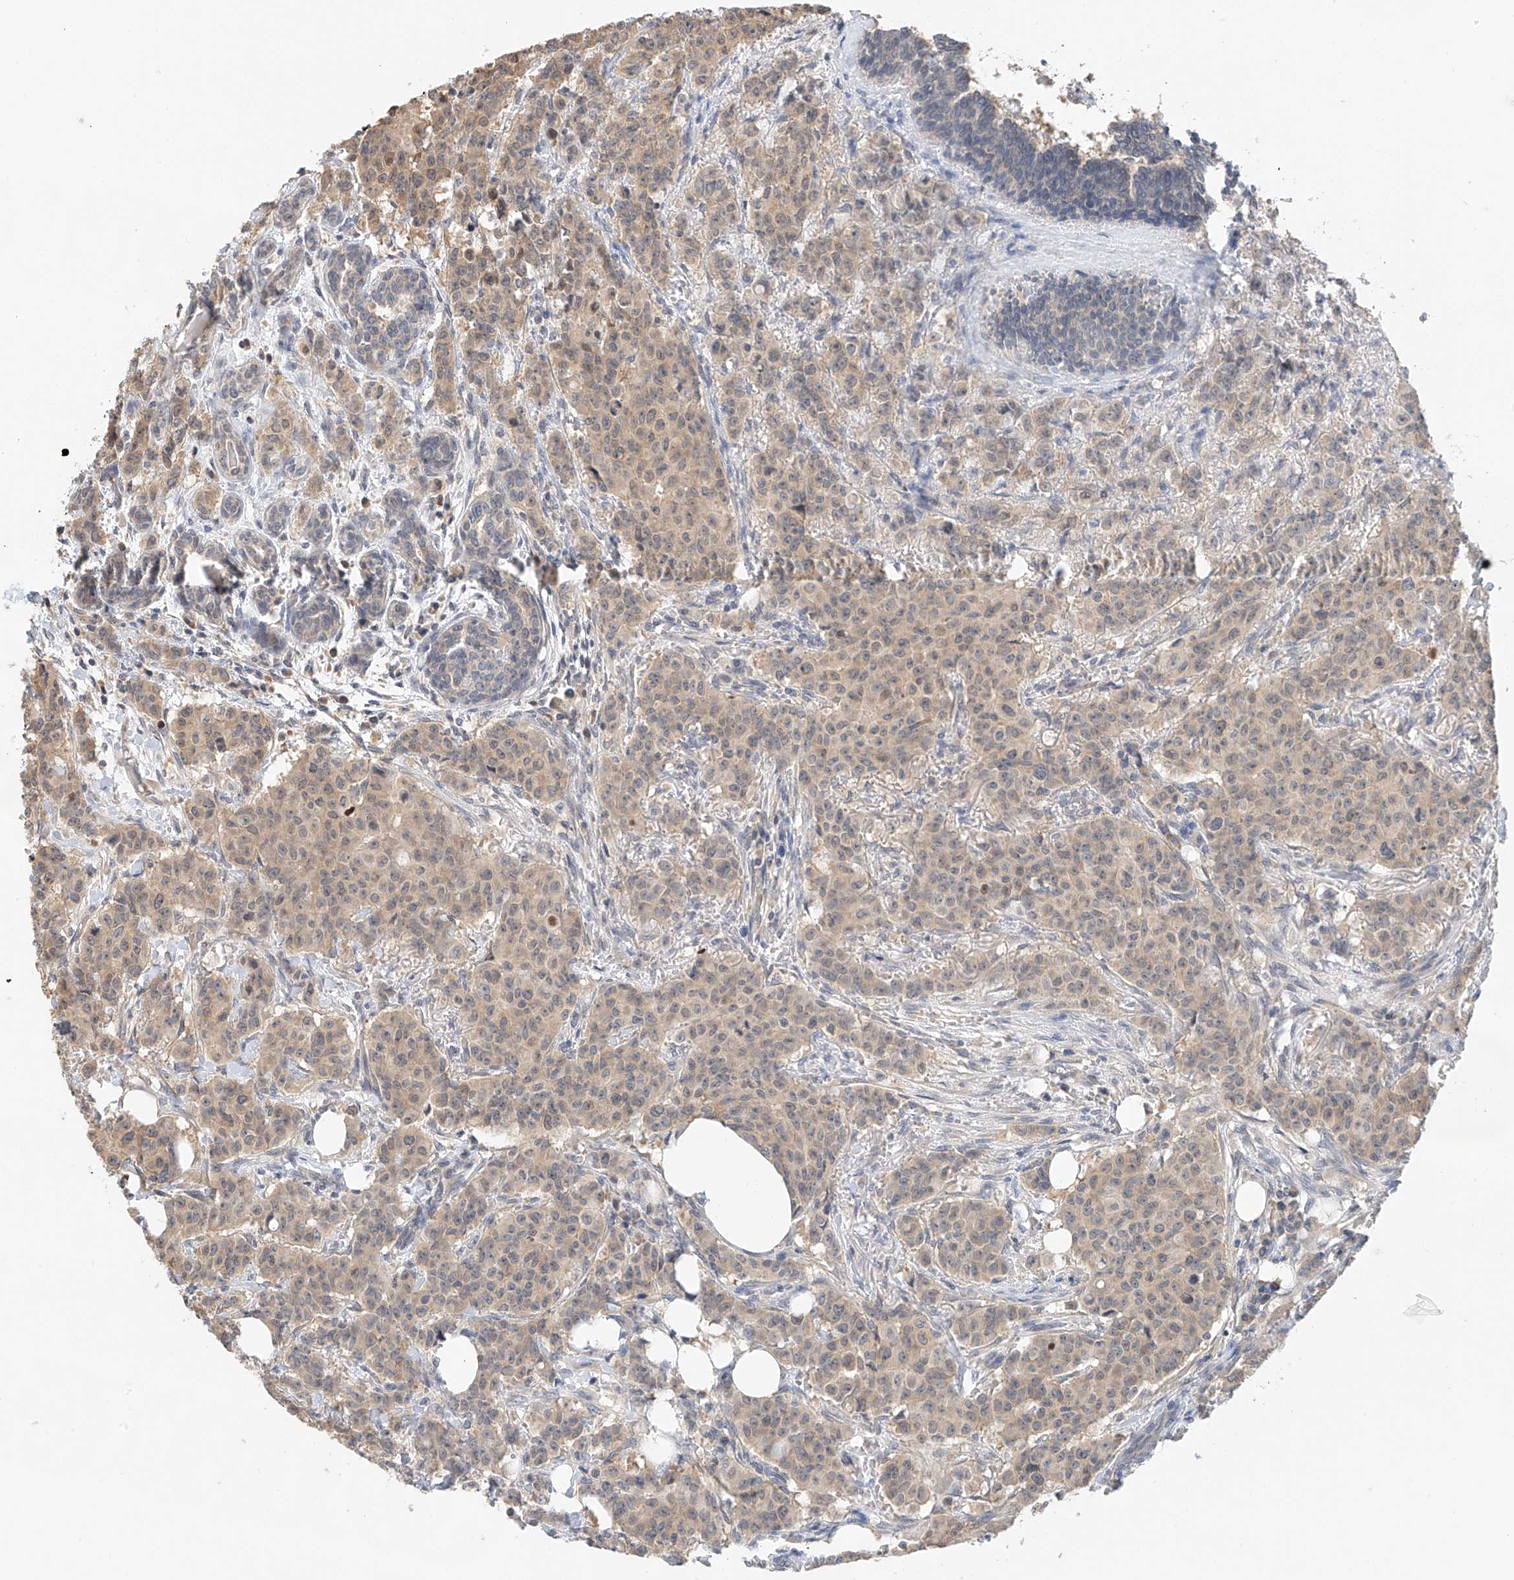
{"staining": {"intensity": "moderate", "quantity": "25%-75%", "location": "cytoplasmic/membranous"}, "tissue": "breast cancer", "cell_type": "Tumor cells", "image_type": "cancer", "snomed": [{"axis": "morphology", "description": "Duct carcinoma"}, {"axis": "topography", "description": "Breast"}], "caption": "High-magnification brightfield microscopy of breast cancer (invasive ductal carcinoma) stained with DAB (3,3'-diaminobenzidine) (brown) and counterstained with hematoxylin (blue). tumor cells exhibit moderate cytoplasmic/membranous expression is appreciated in about25%-75% of cells.", "gene": "PPA2", "patient": {"sex": "female", "age": 40}}